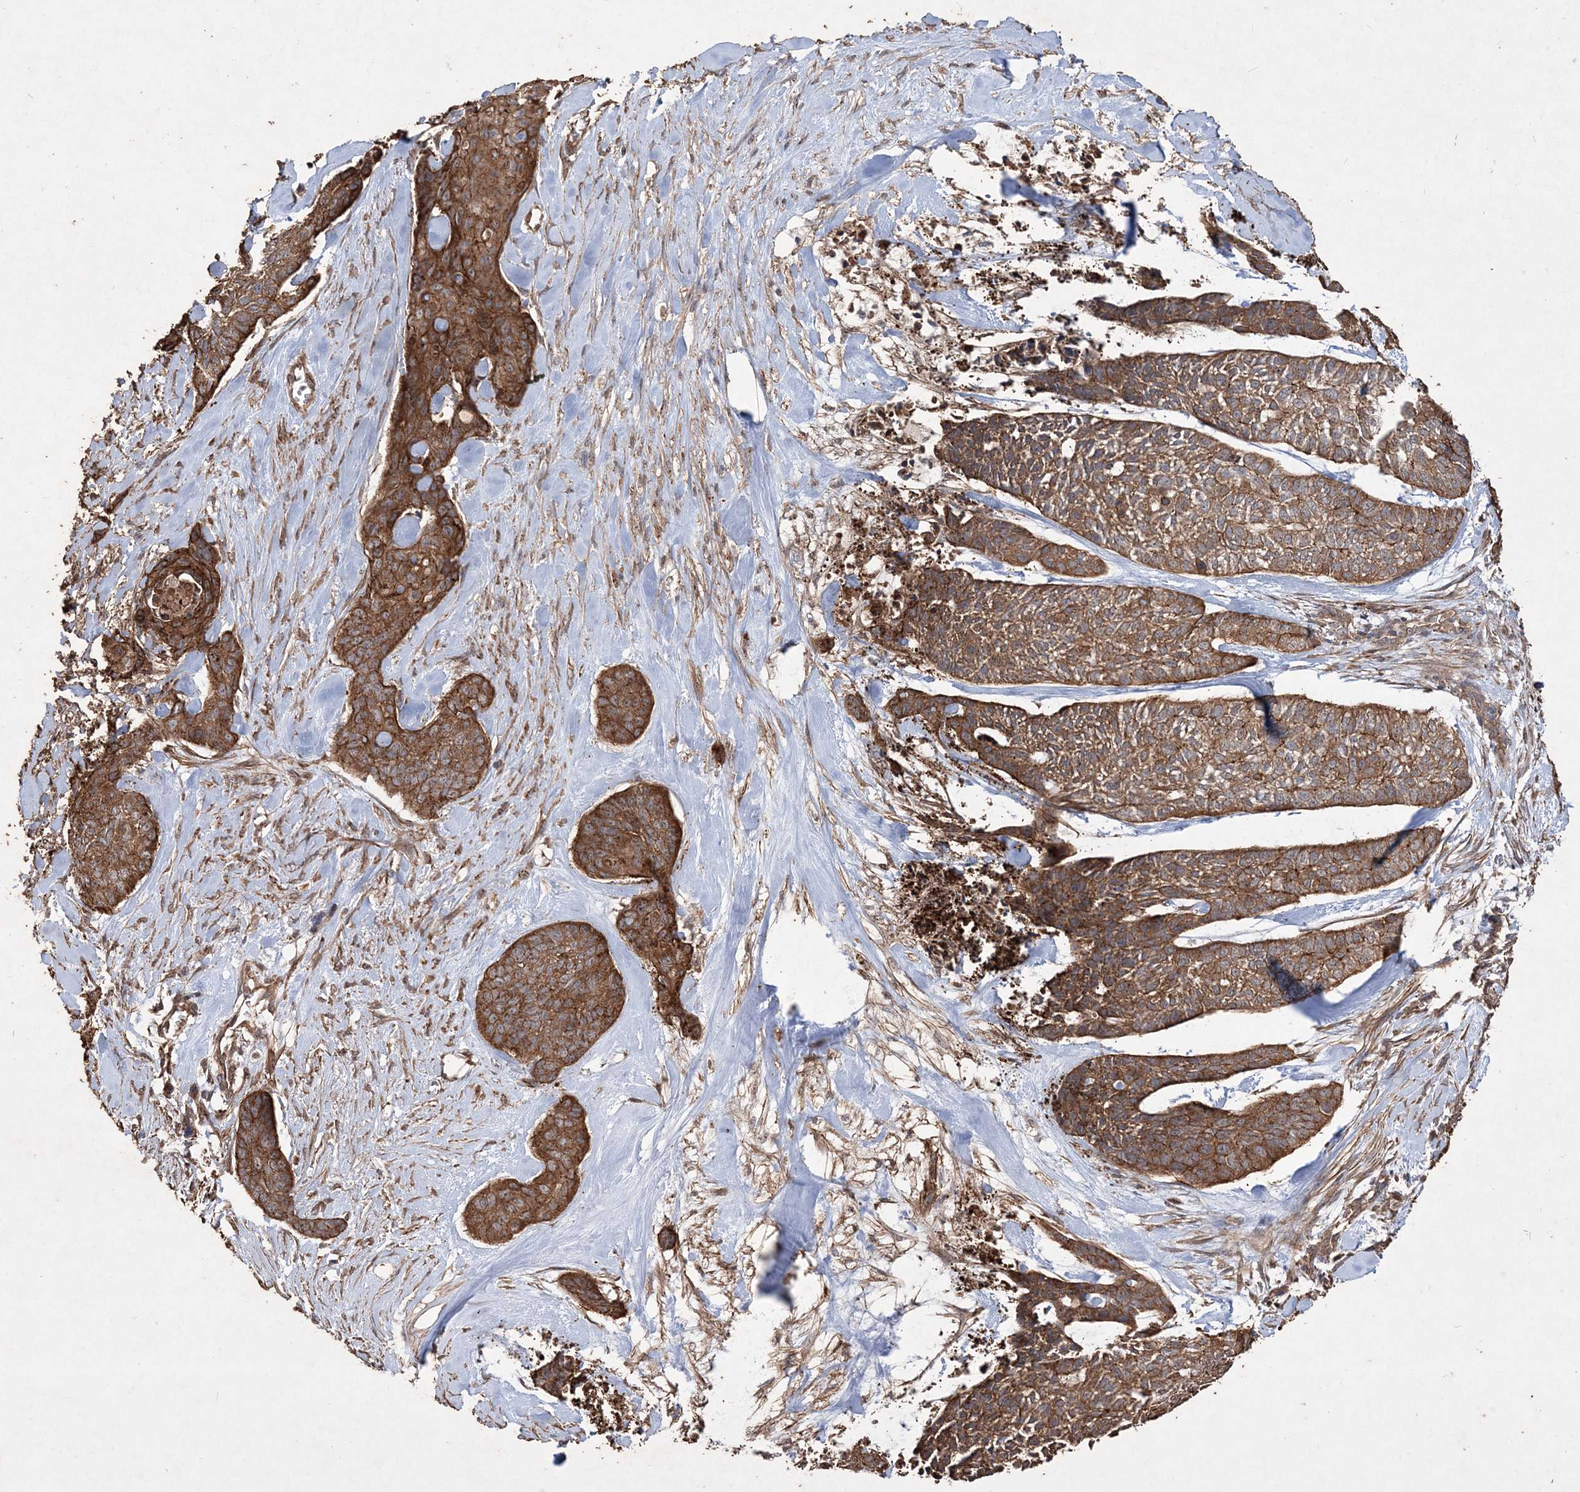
{"staining": {"intensity": "moderate", "quantity": ">75%", "location": "cytoplasmic/membranous"}, "tissue": "skin cancer", "cell_type": "Tumor cells", "image_type": "cancer", "snomed": [{"axis": "morphology", "description": "Basal cell carcinoma"}, {"axis": "topography", "description": "Skin"}], "caption": "Protein expression analysis of human skin cancer reveals moderate cytoplasmic/membranous expression in about >75% of tumor cells.", "gene": "TTC7A", "patient": {"sex": "female", "age": 64}}